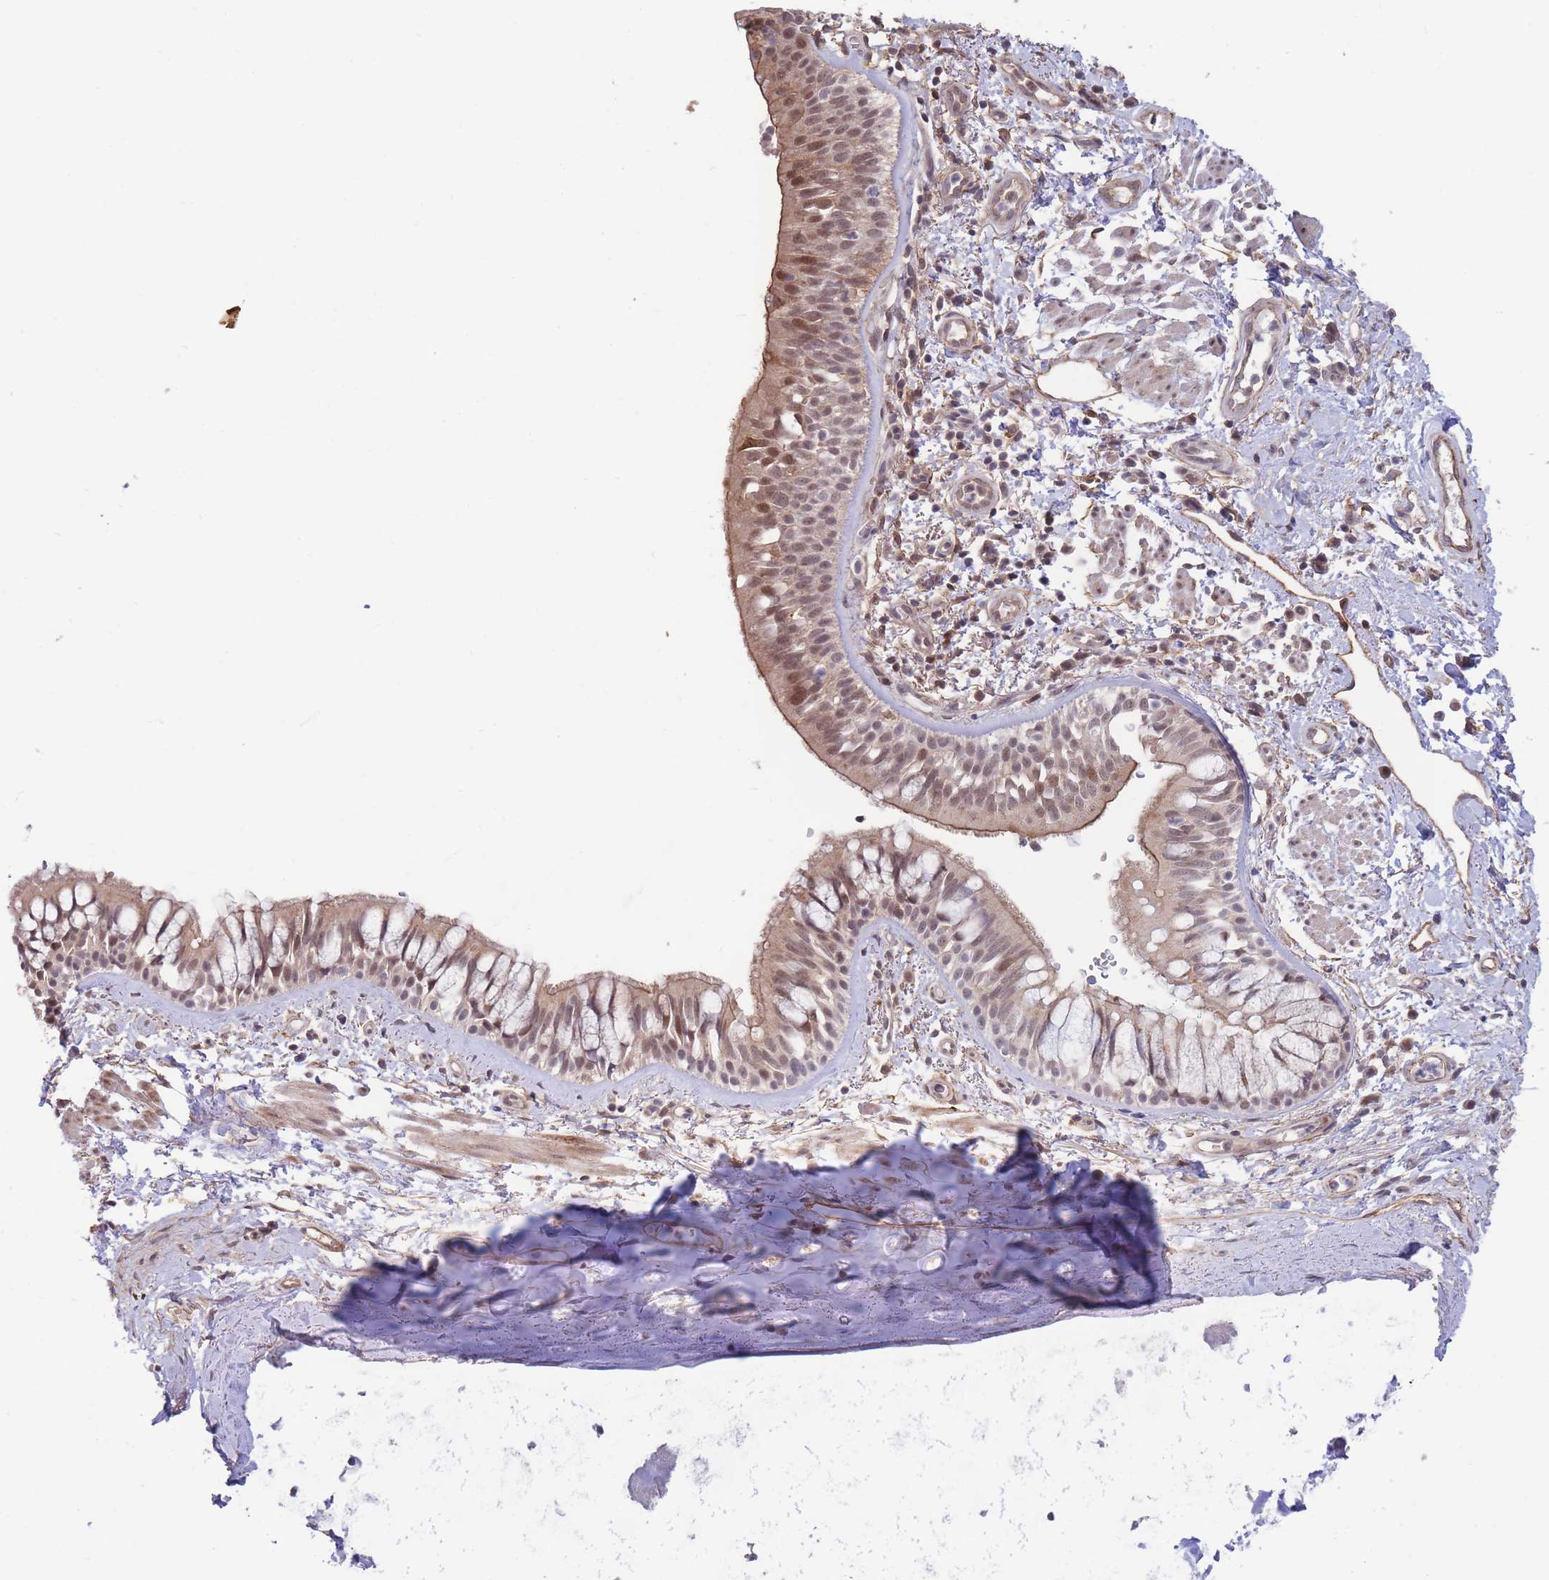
{"staining": {"intensity": "strong", "quantity": ">75%", "location": "cytoplasmic/membranous,nuclear"}, "tissue": "bronchus", "cell_type": "Respiratory epithelial cells", "image_type": "normal", "snomed": [{"axis": "morphology", "description": "Normal tissue, NOS"}, {"axis": "topography", "description": "Lymph node"}, {"axis": "topography", "description": "Cartilage tissue"}, {"axis": "topography", "description": "Bronchus"}], "caption": "Brown immunohistochemical staining in normal bronchus shows strong cytoplasmic/membranous,nuclear staining in approximately >75% of respiratory epithelial cells.", "gene": "BOD1L1", "patient": {"sex": "female", "age": 70}}